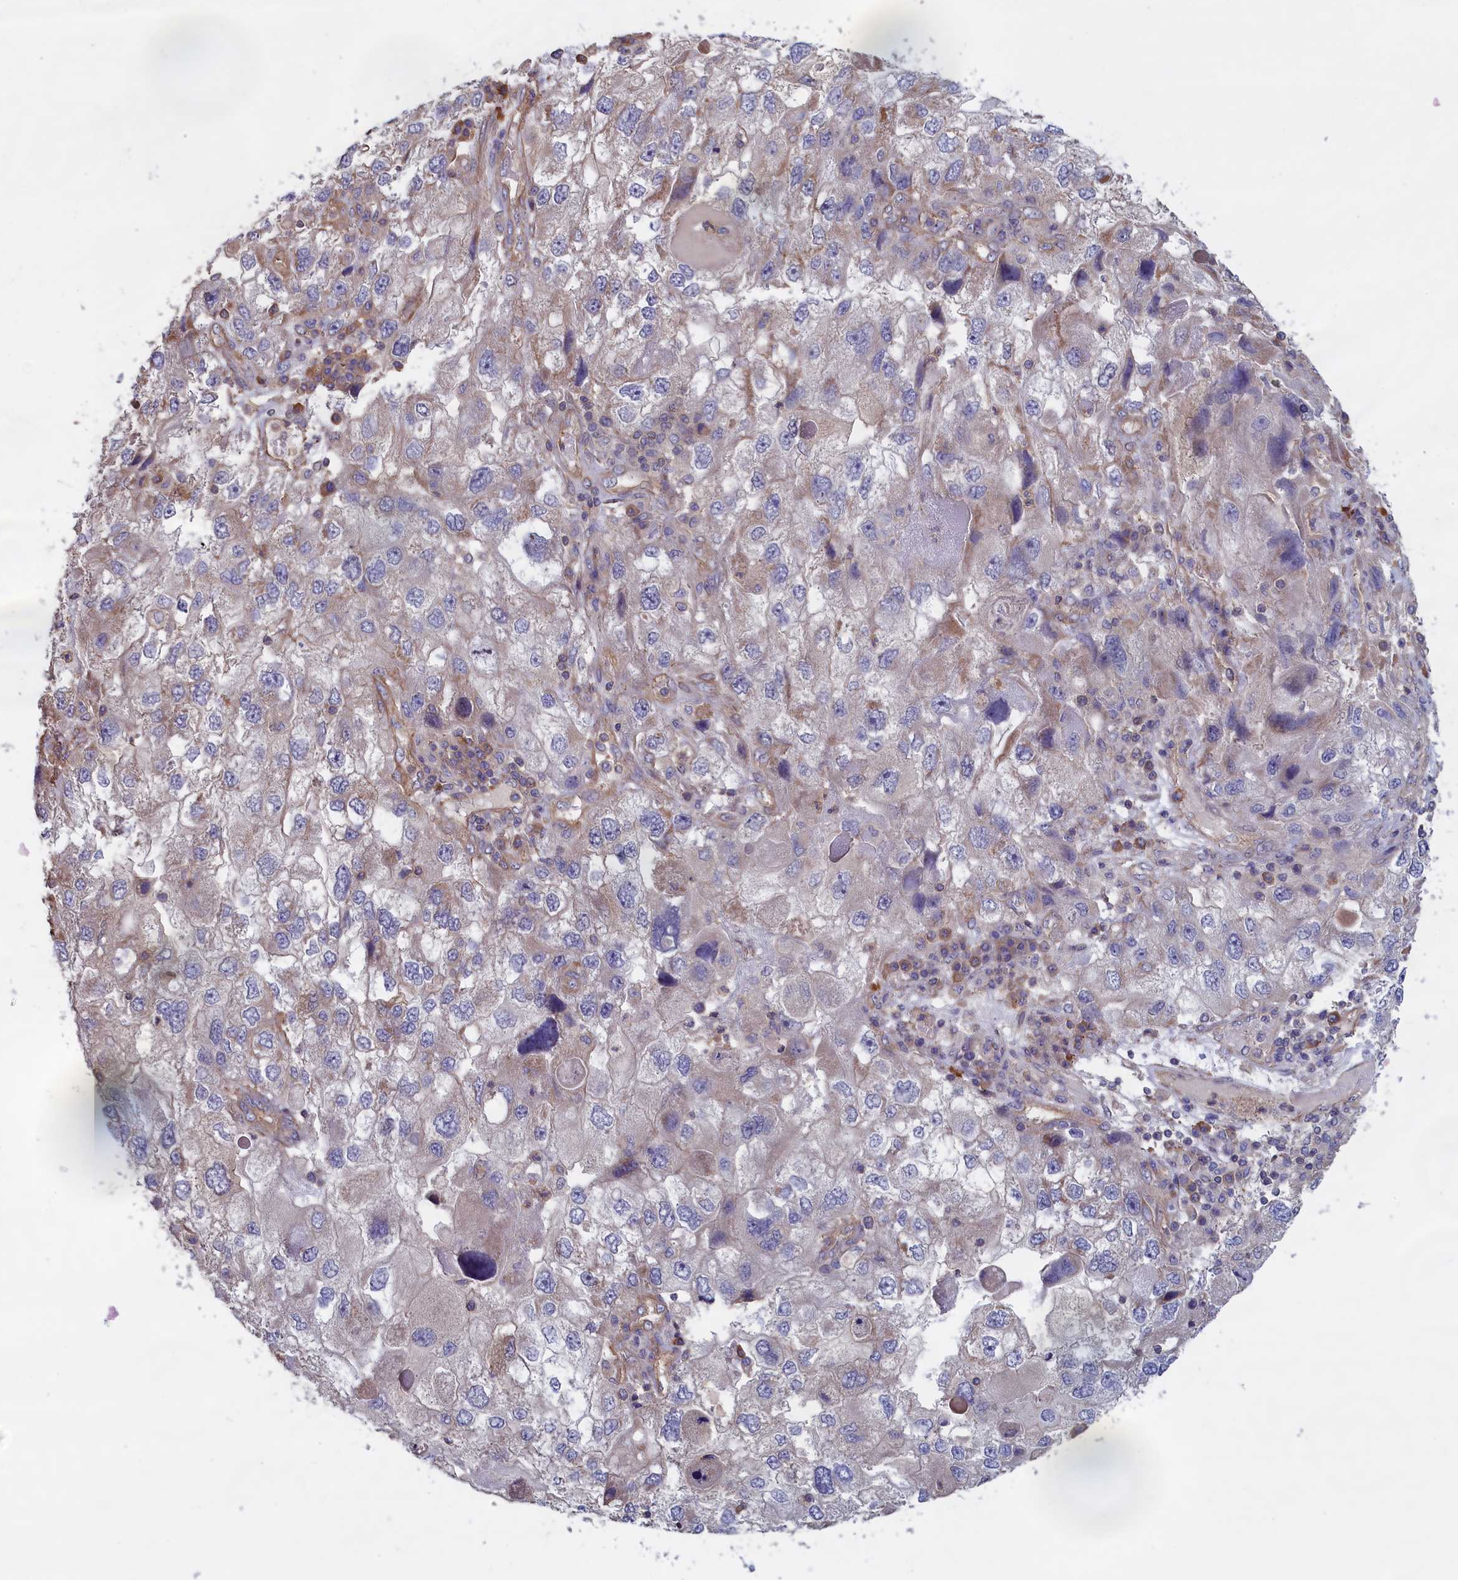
{"staining": {"intensity": "negative", "quantity": "none", "location": "none"}, "tissue": "endometrial cancer", "cell_type": "Tumor cells", "image_type": "cancer", "snomed": [{"axis": "morphology", "description": "Adenocarcinoma, NOS"}, {"axis": "topography", "description": "Endometrium"}], "caption": "Tumor cells are negative for brown protein staining in endometrial adenocarcinoma.", "gene": "ANKRD2", "patient": {"sex": "female", "age": 49}}